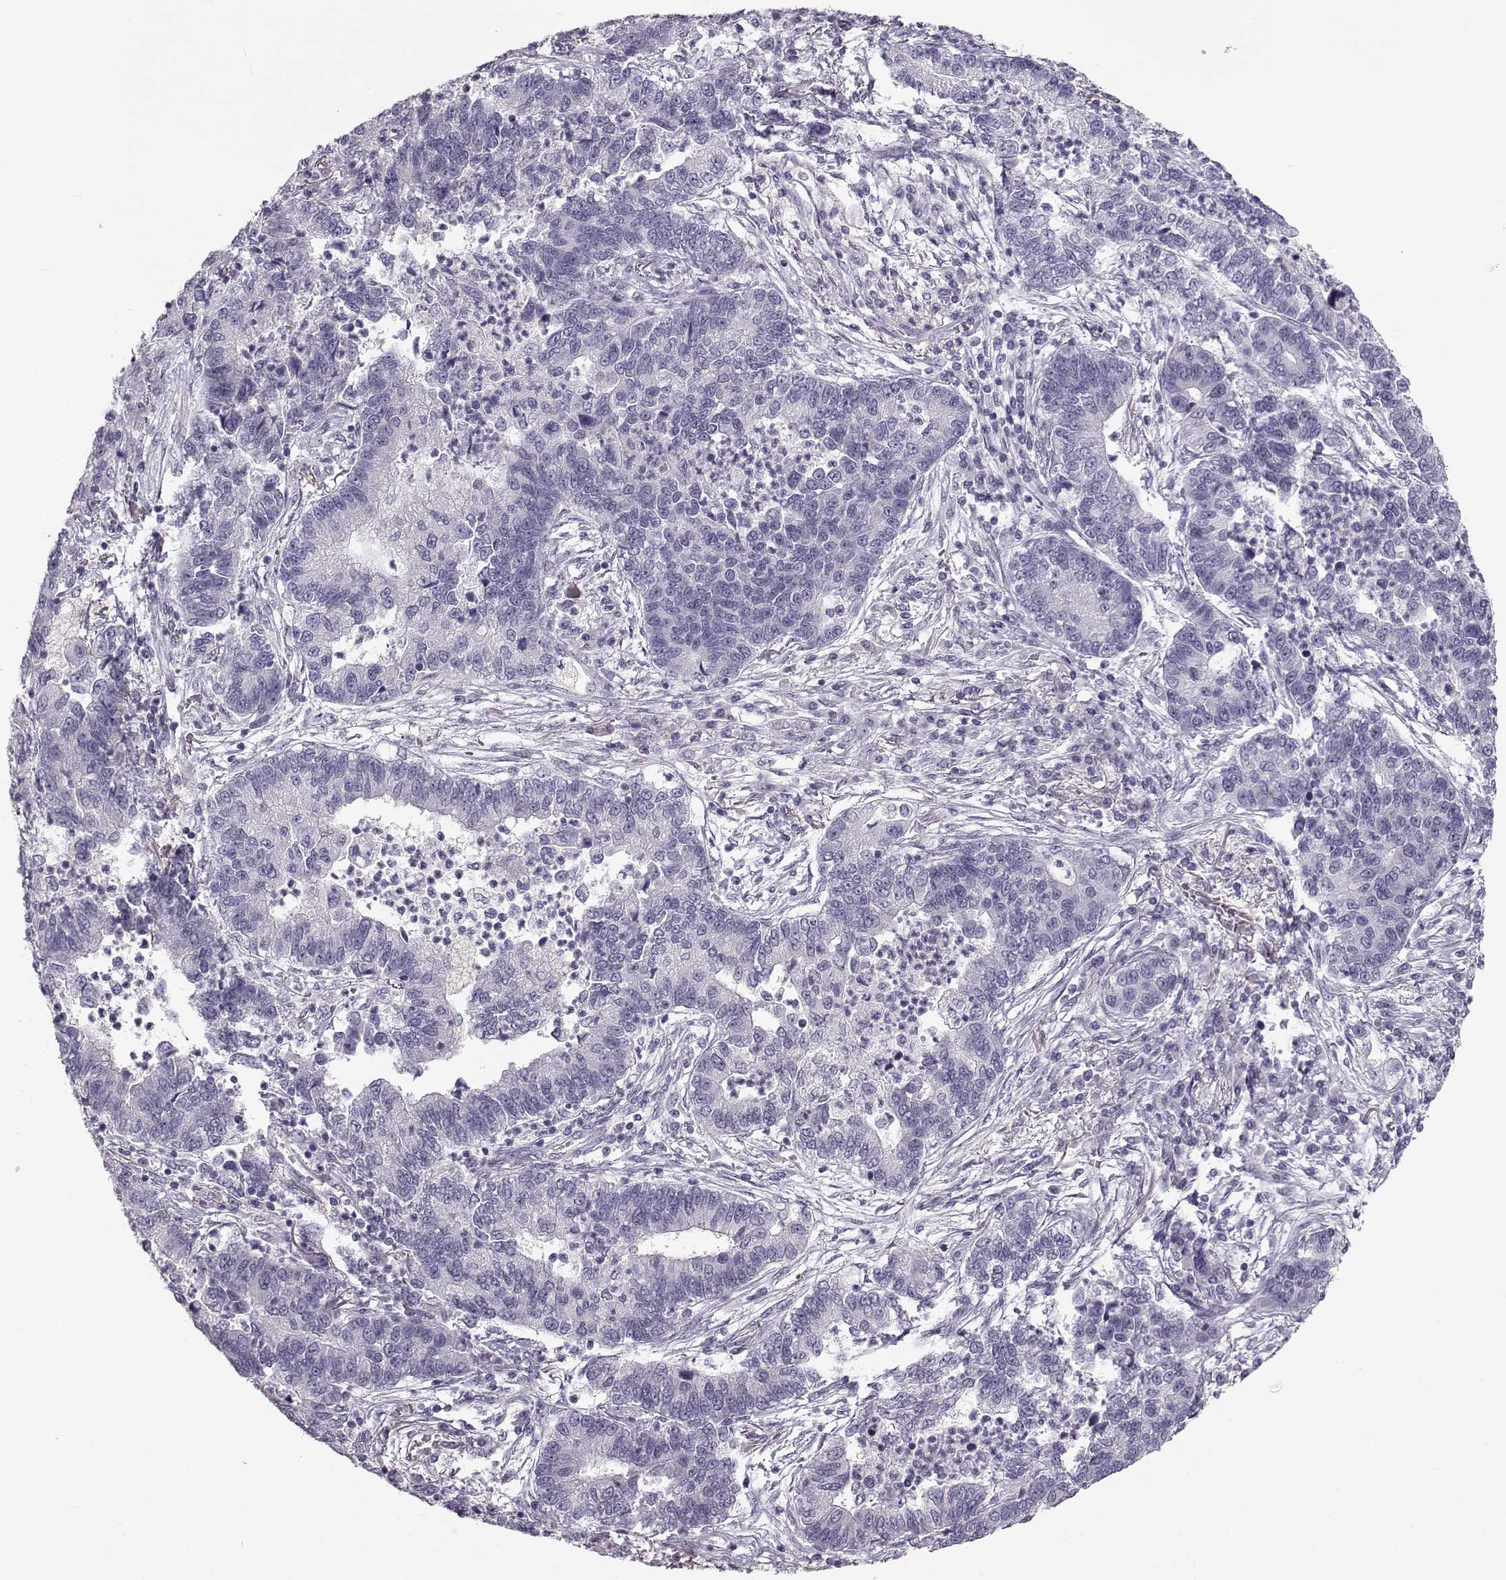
{"staining": {"intensity": "negative", "quantity": "none", "location": "none"}, "tissue": "lung cancer", "cell_type": "Tumor cells", "image_type": "cancer", "snomed": [{"axis": "morphology", "description": "Adenocarcinoma, NOS"}, {"axis": "topography", "description": "Lung"}], "caption": "IHC micrograph of neoplastic tissue: human lung cancer (adenocarcinoma) stained with DAB (3,3'-diaminobenzidine) demonstrates no significant protein expression in tumor cells.", "gene": "OIP5", "patient": {"sex": "female", "age": 57}}